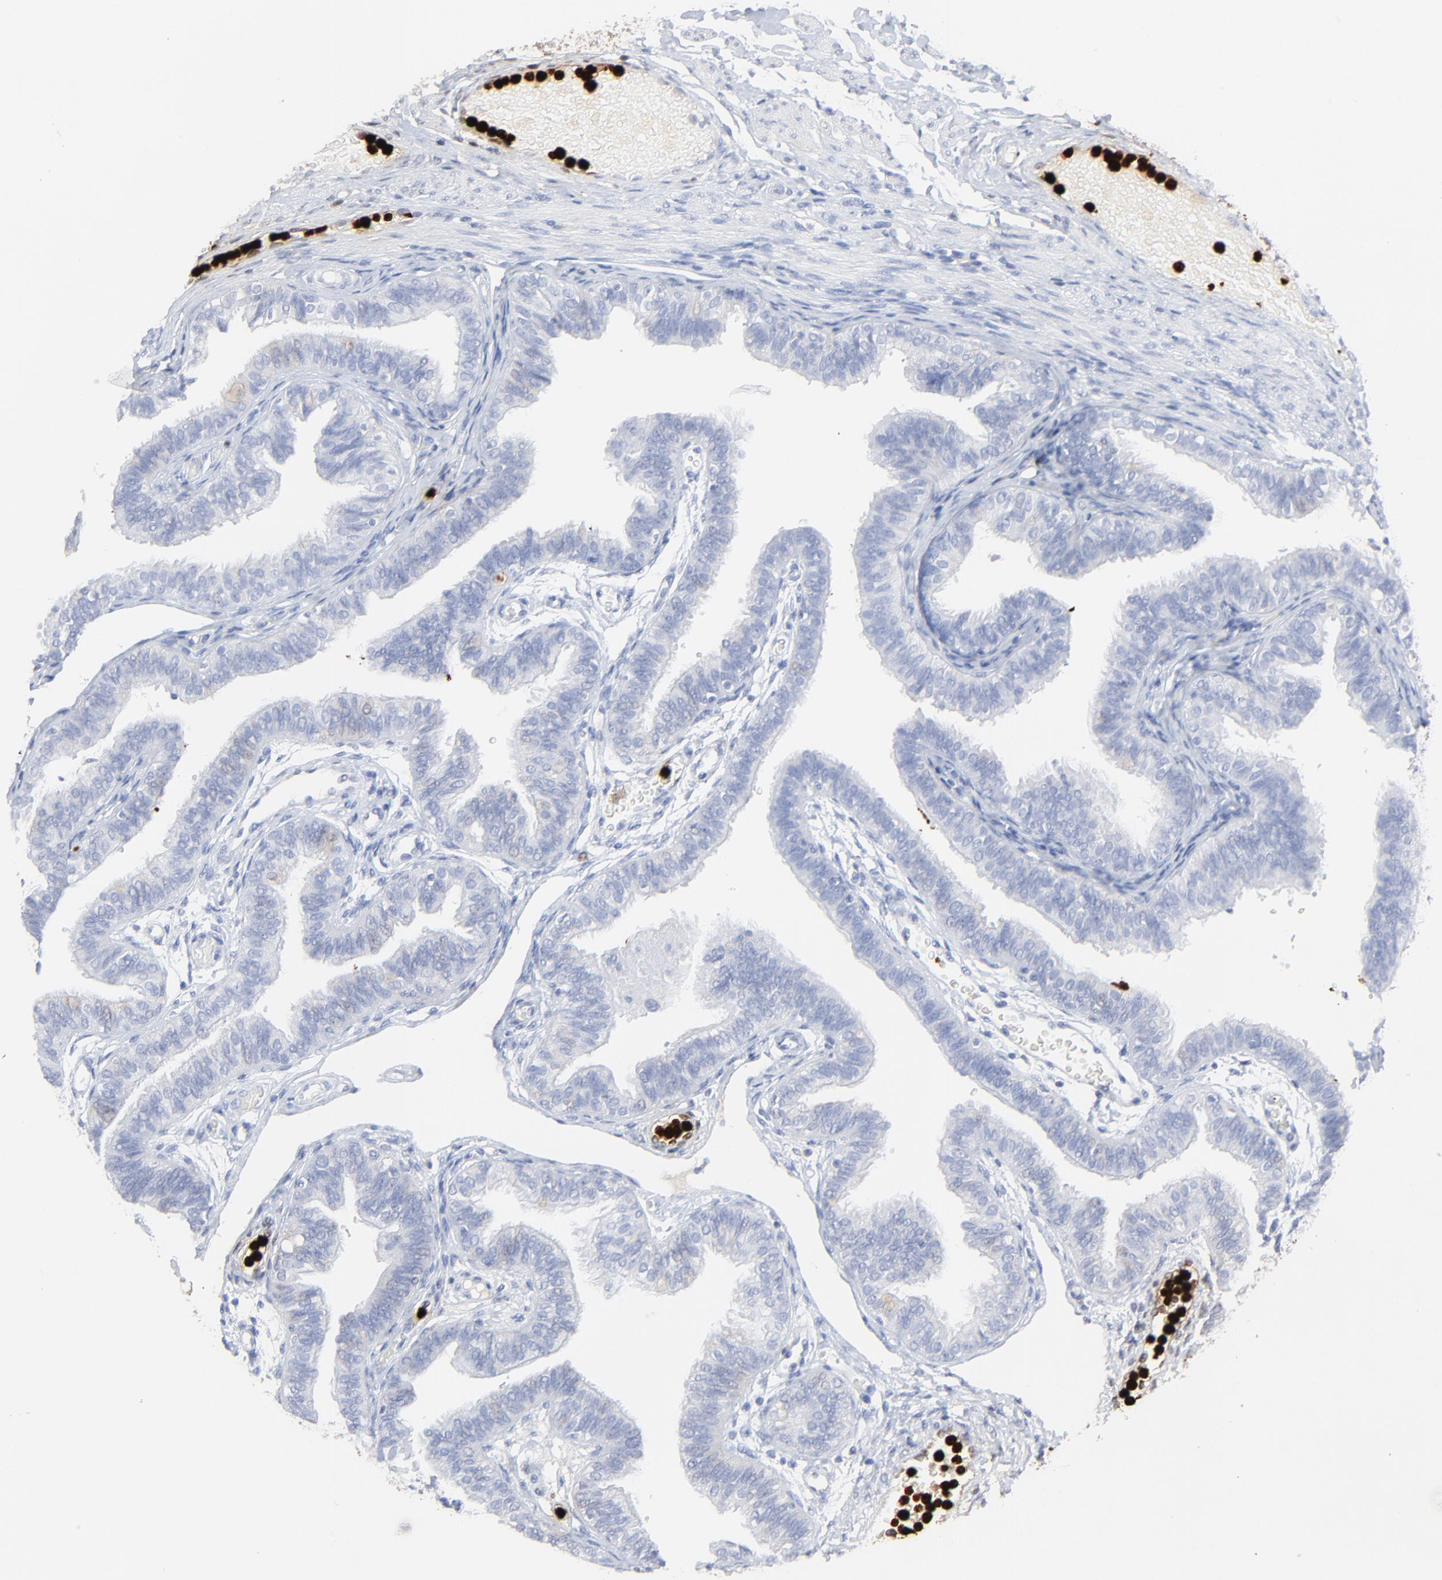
{"staining": {"intensity": "negative", "quantity": "none", "location": "none"}, "tissue": "fallopian tube", "cell_type": "Glandular cells", "image_type": "normal", "snomed": [{"axis": "morphology", "description": "Normal tissue, NOS"}, {"axis": "morphology", "description": "Dermoid, NOS"}, {"axis": "topography", "description": "Fallopian tube"}], "caption": "The photomicrograph exhibits no significant staining in glandular cells of fallopian tube. The staining is performed using DAB brown chromogen with nuclei counter-stained in using hematoxylin.", "gene": "LCN2", "patient": {"sex": "female", "age": 33}}